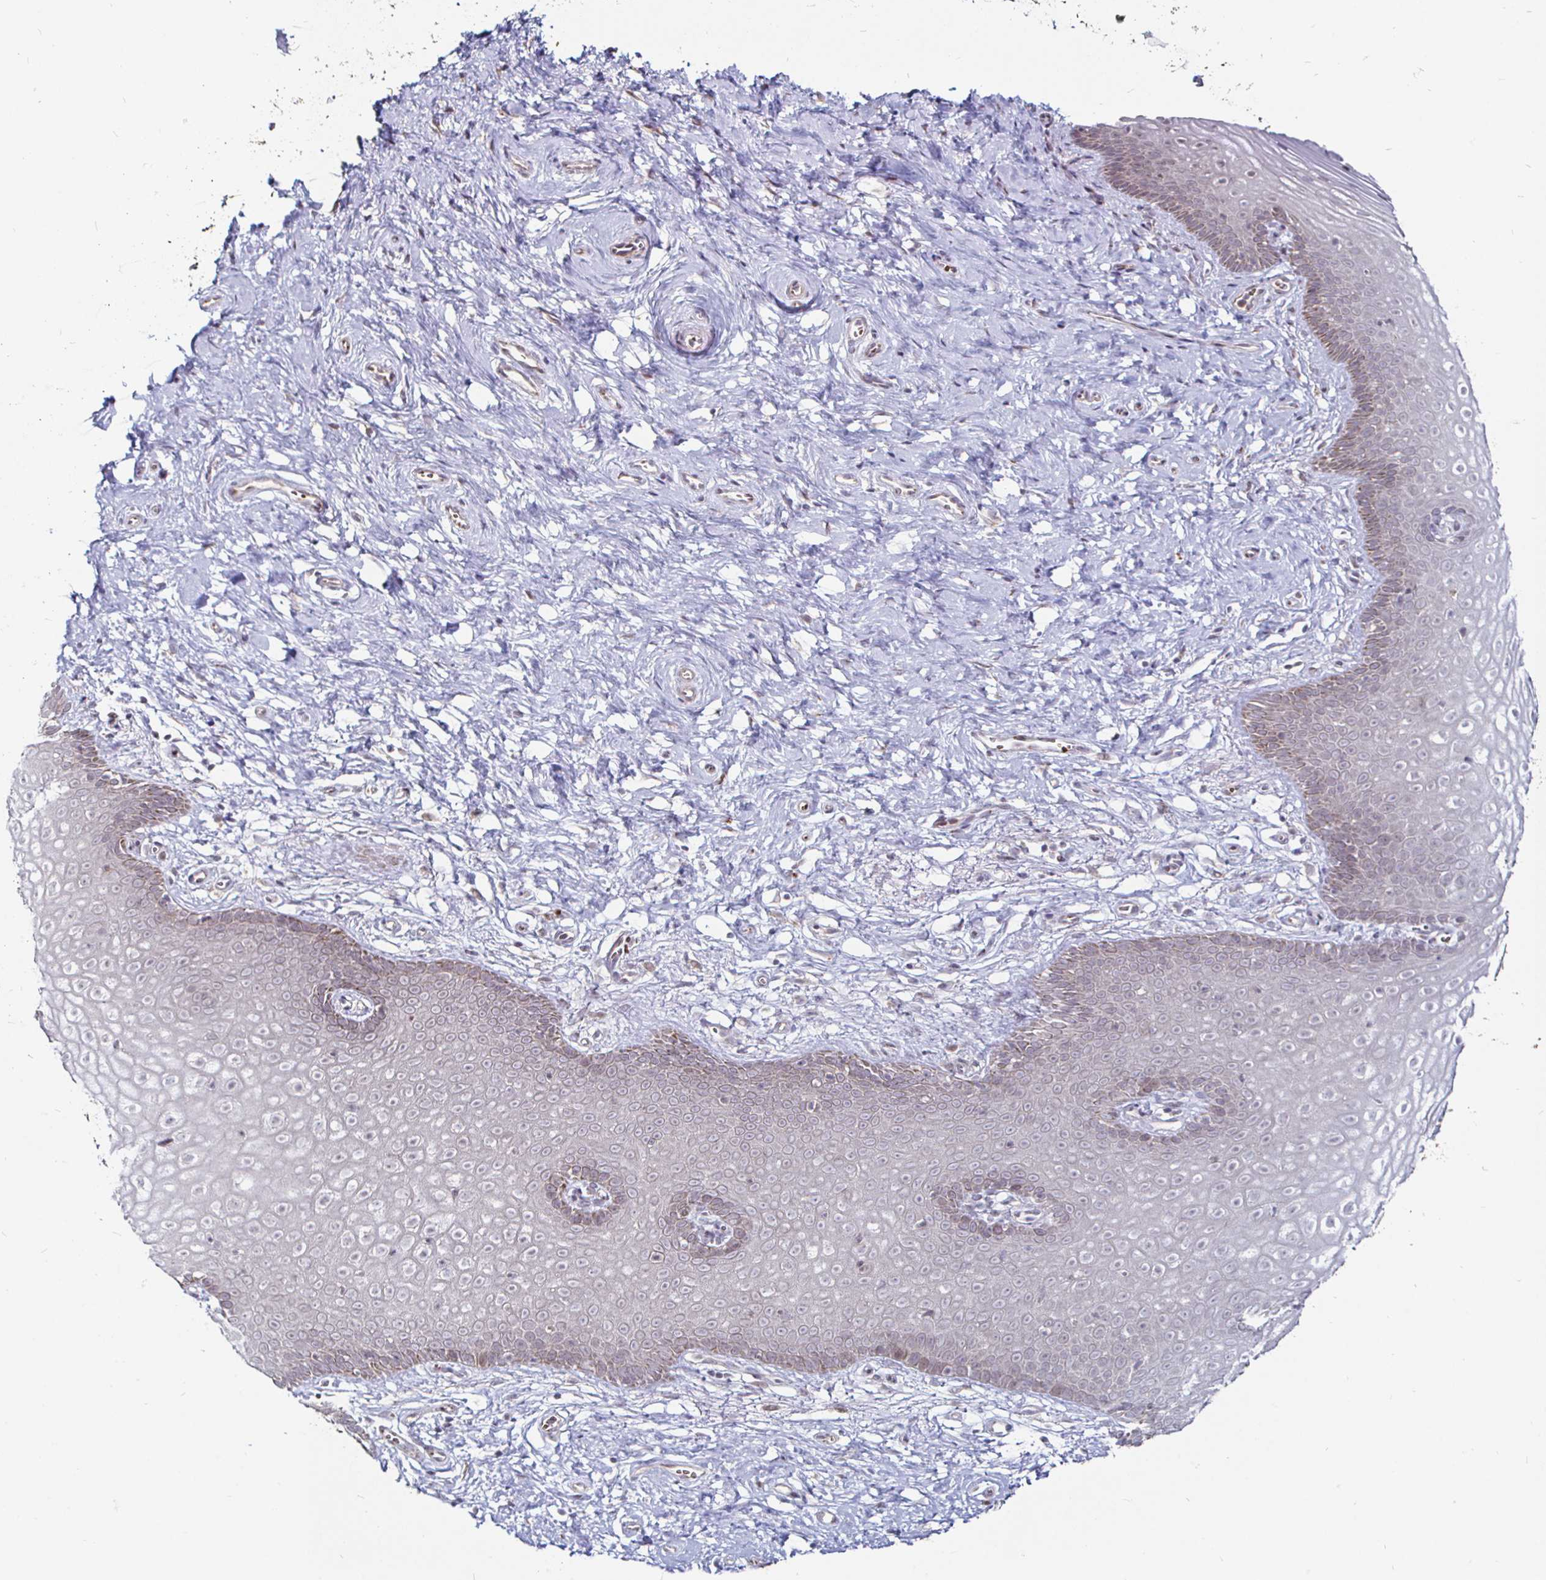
{"staining": {"intensity": "moderate", "quantity": "<25%", "location": "nuclear"}, "tissue": "vagina", "cell_type": "Squamous epithelial cells", "image_type": "normal", "snomed": [{"axis": "morphology", "description": "Normal tissue, NOS"}, {"axis": "topography", "description": "Vagina"}], "caption": "Immunohistochemical staining of benign vagina demonstrates <25% levels of moderate nuclear protein staining in about <25% of squamous epithelial cells. The staining was performed using DAB to visualize the protein expression in brown, while the nuclei were stained in blue with hematoxylin (Magnification: 20x).", "gene": "ATG3", "patient": {"sex": "female", "age": 38}}